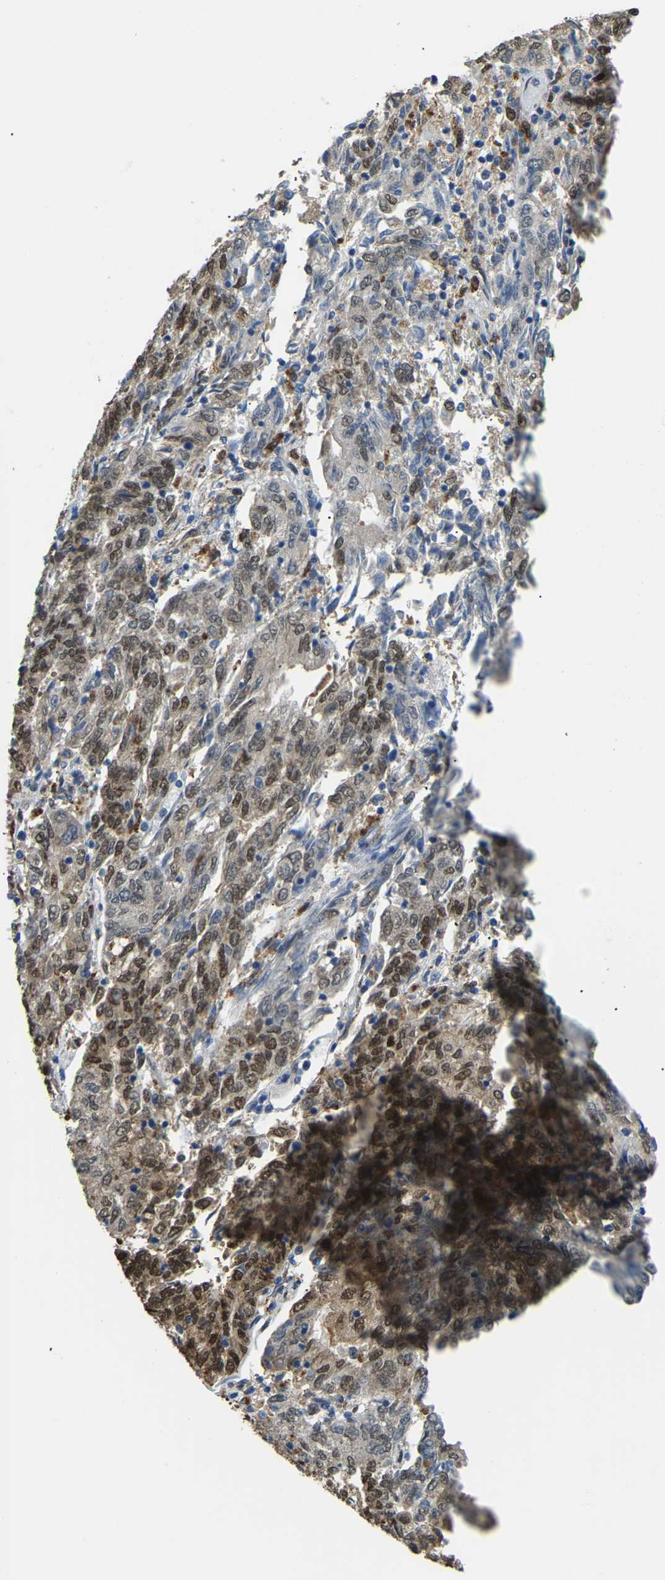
{"staining": {"intensity": "strong", "quantity": "<25%", "location": "cytoplasmic/membranous,nuclear"}, "tissue": "endometrial cancer", "cell_type": "Tumor cells", "image_type": "cancer", "snomed": [{"axis": "morphology", "description": "Adenocarcinoma, NOS"}, {"axis": "topography", "description": "Endometrium"}], "caption": "Strong cytoplasmic/membranous and nuclear protein positivity is present in approximately <25% of tumor cells in adenocarcinoma (endometrial). (Stains: DAB in brown, nuclei in blue, Microscopy: brightfield microscopy at high magnification).", "gene": "NANS", "patient": {"sex": "female", "age": 80}}